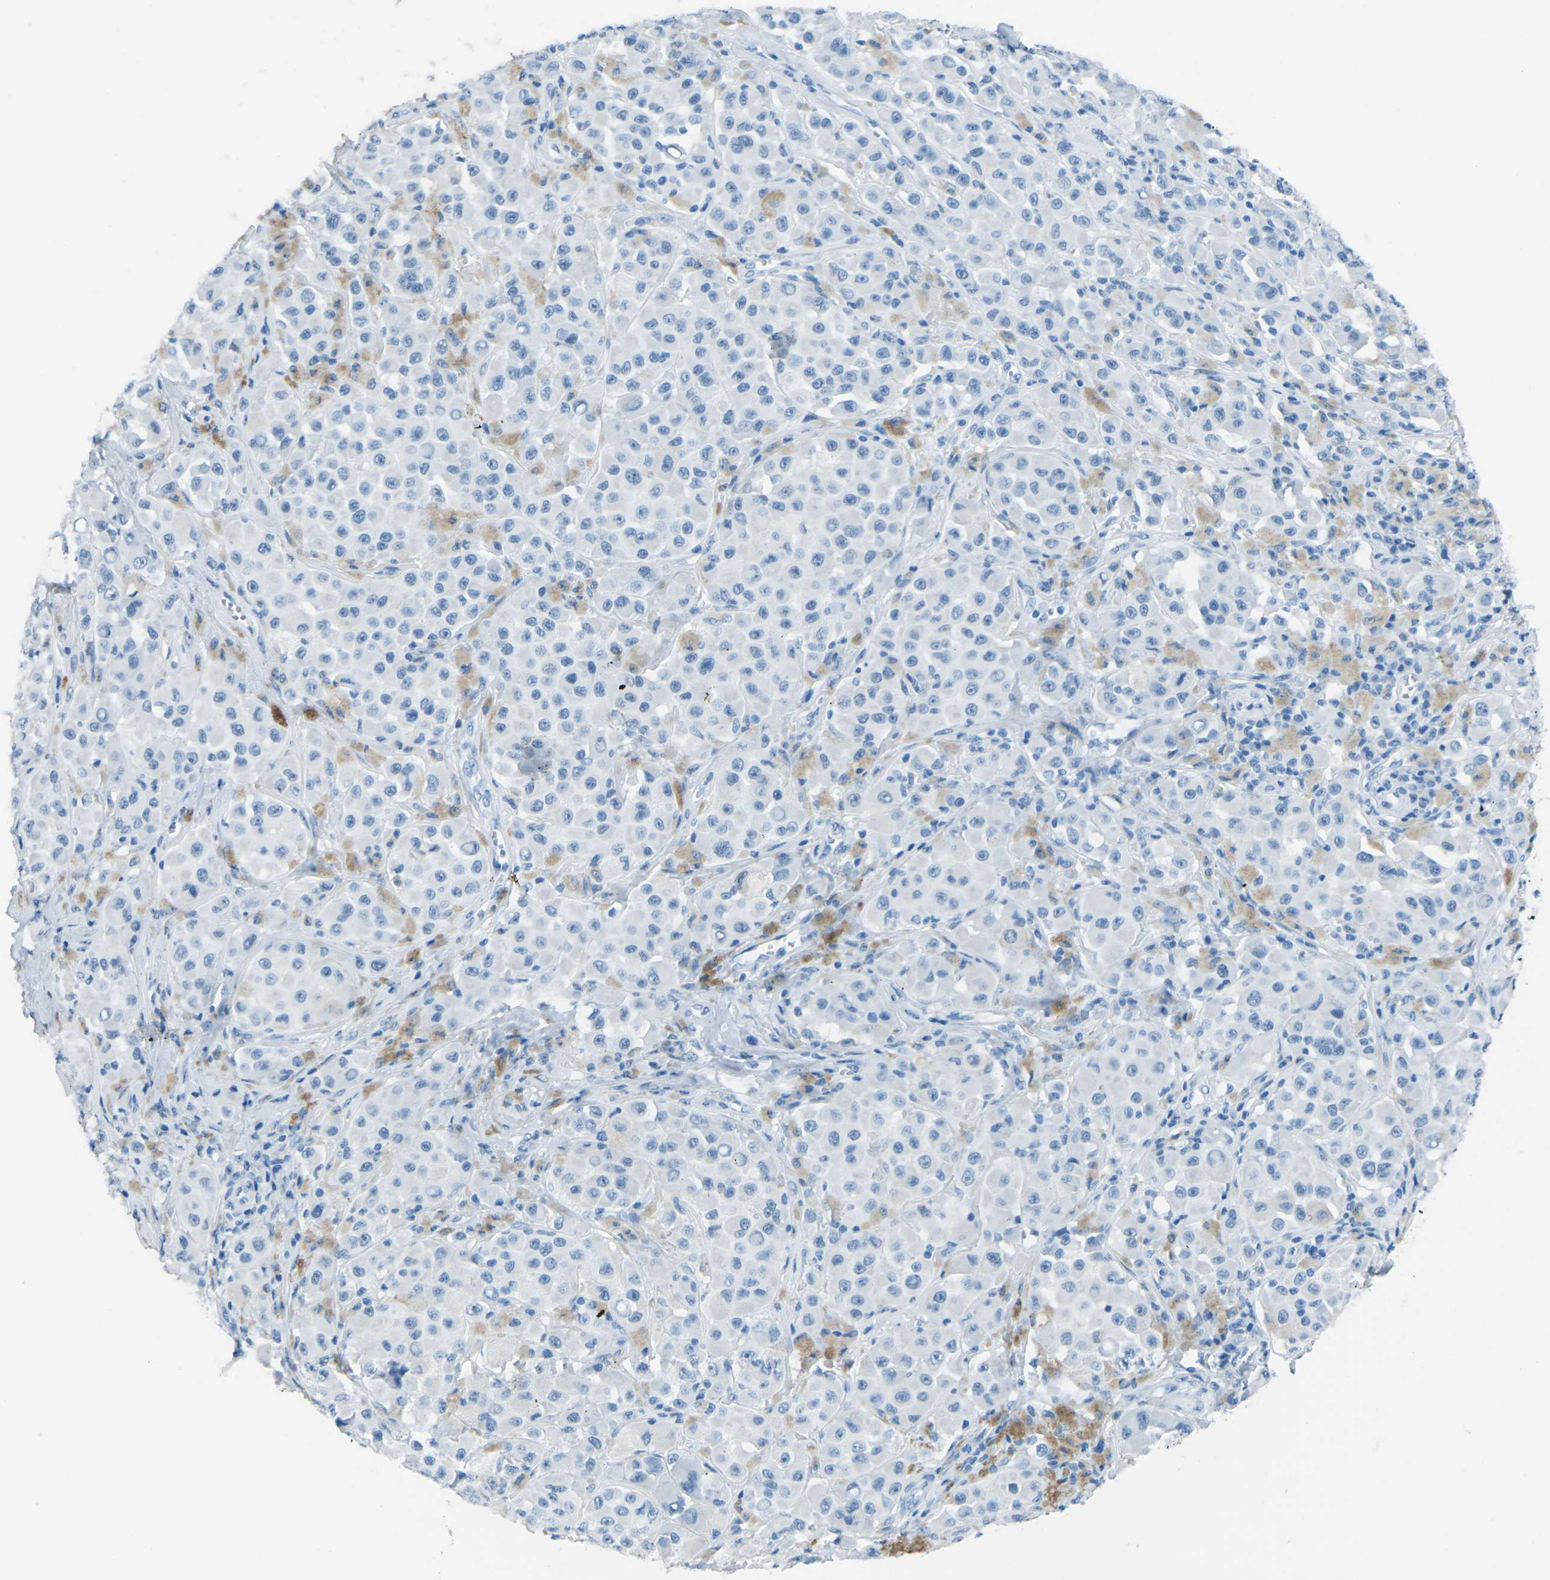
{"staining": {"intensity": "negative", "quantity": "none", "location": "none"}, "tissue": "melanoma", "cell_type": "Tumor cells", "image_type": "cancer", "snomed": [{"axis": "morphology", "description": "Malignant melanoma, NOS"}, {"axis": "topography", "description": "Skin"}], "caption": "IHC of malignant melanoma exhibits no expression in tumor cells.", "gene": "MYH8", "patient": {"sex": "male", "age": 84}}